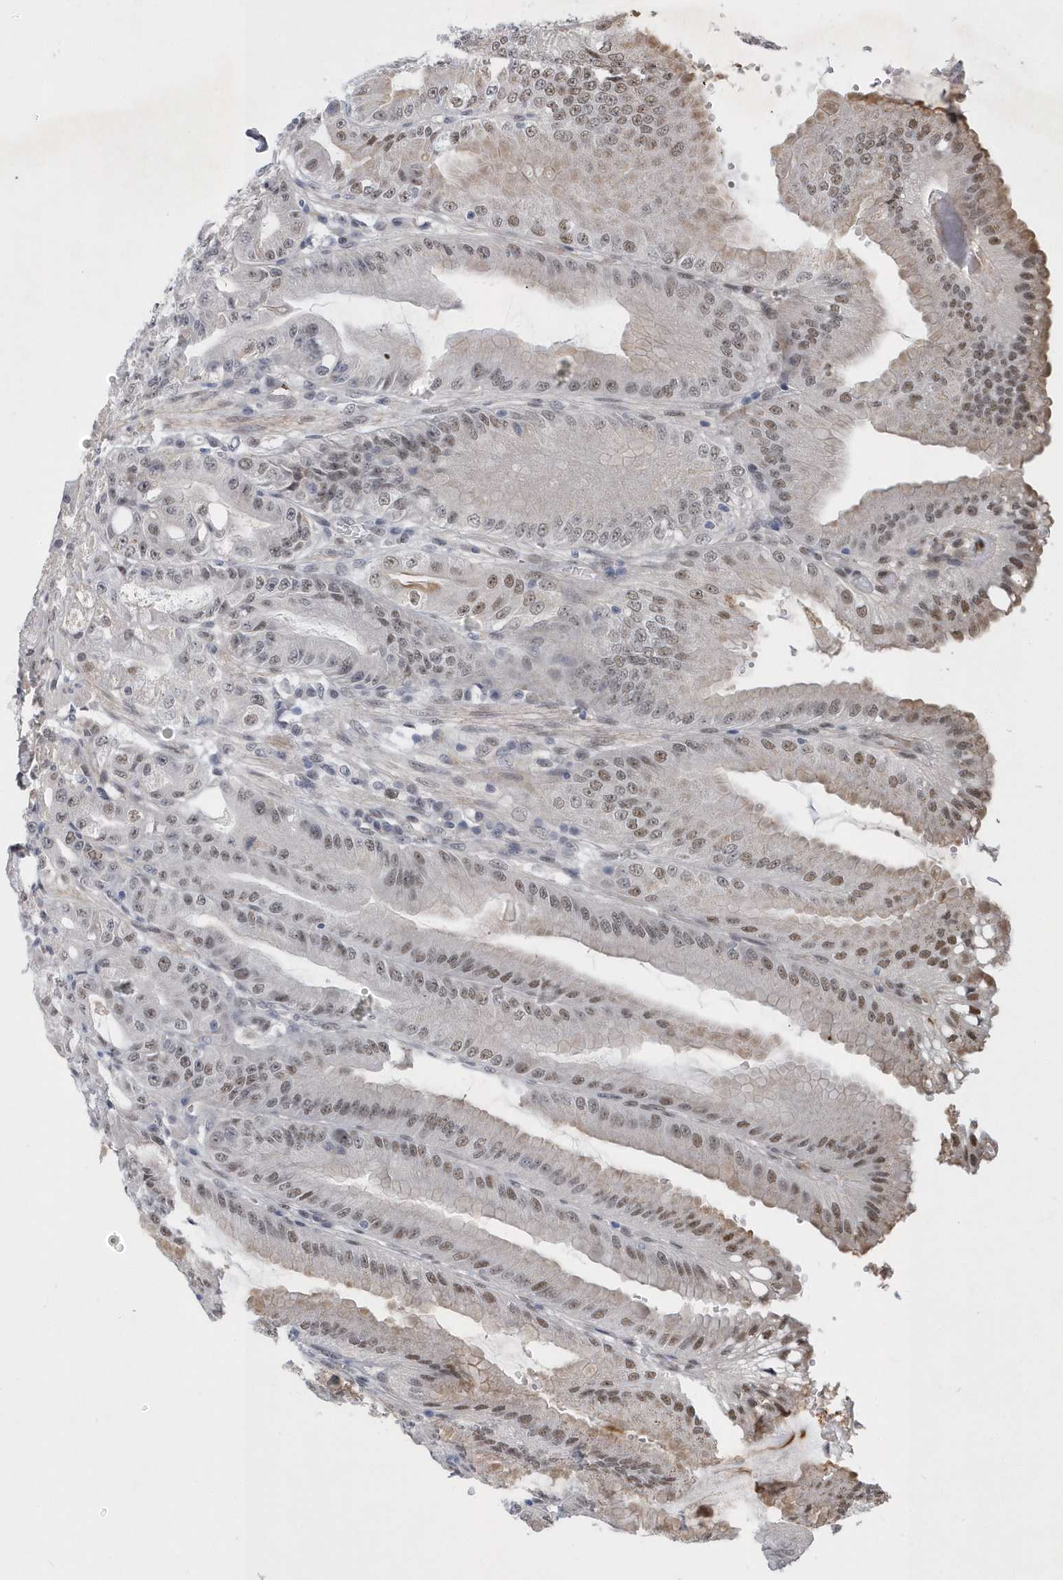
{"staining": {"intensity": "moderate", "quantity": "25%-75%", "location": "nuclear"}, "tissue": "stomach", "cell_type": "Glandular cells", "image_type": "normal", "snomed": [{"axis": "morphology", "description": "Normal tissue, NOS"}, {"axis": "topography", "description": "Stomach, upper"}, {"axis": "topography", "description": "Stomach, lower"}], "caption": "Approximately 25%-75% of glandular cells in unremarkable human stomach exhibit moderate nuclear protein staining as visualized by brown immunohistochemical staining.", "gene": "FAM217A", "patient": {"sex": "male", "age": 71}}